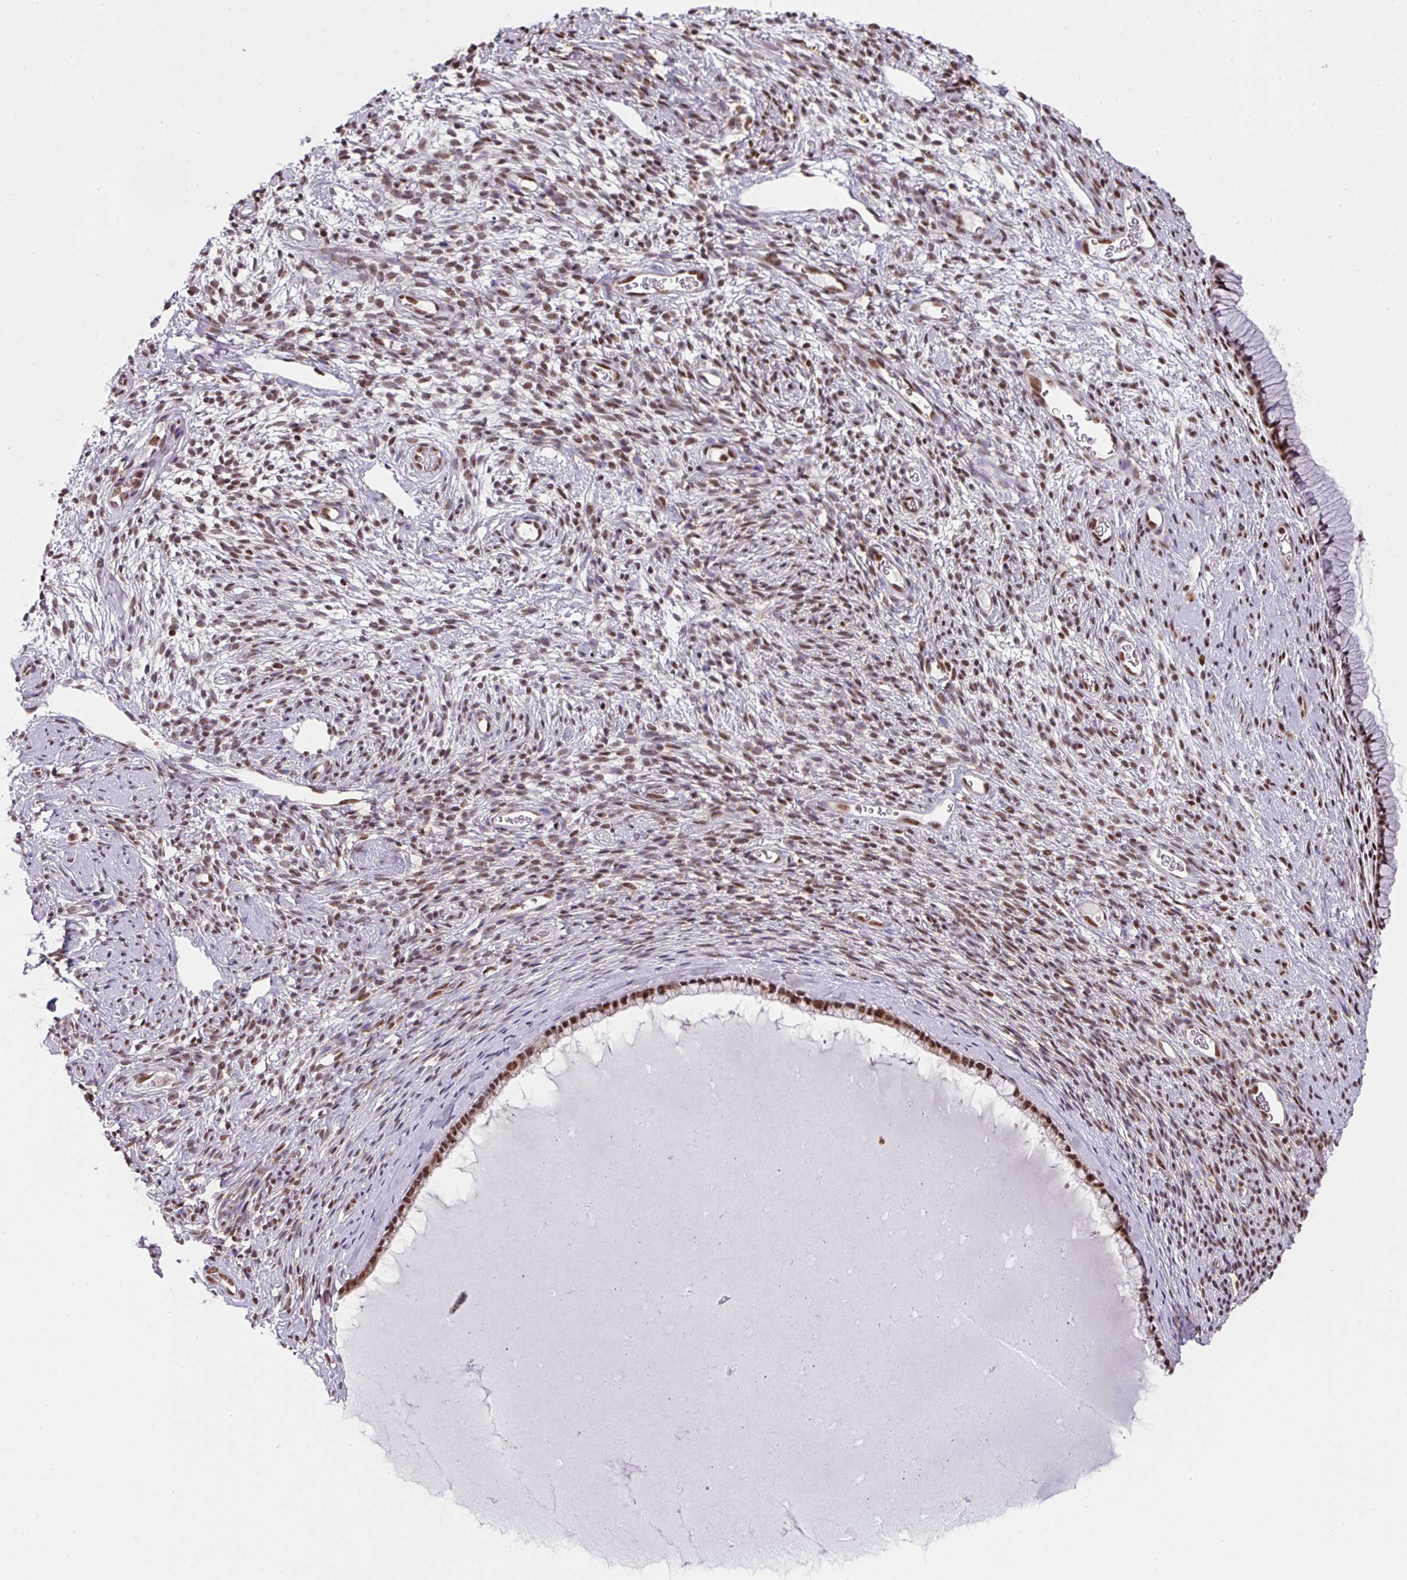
{"staining": {"intensity": "strong", "quantity": ">75%", "location": "nuclear"}, "tissue": "cervix", "cell_type": "Glandular cells", "image_type": "normal", "snomed": [{"axis": "morphology", "description": "Normal tissue, NOS"}, {"axis": "topography", "description": "Cervix"}], "caption": "A micrograph showing strong nuclear staining in about >75% of glandular cells in benign cervix, as visualized by brown immunohistochemical staining.", "gene": "PLK1", "patient": {"sex": "female", "age": 76}}